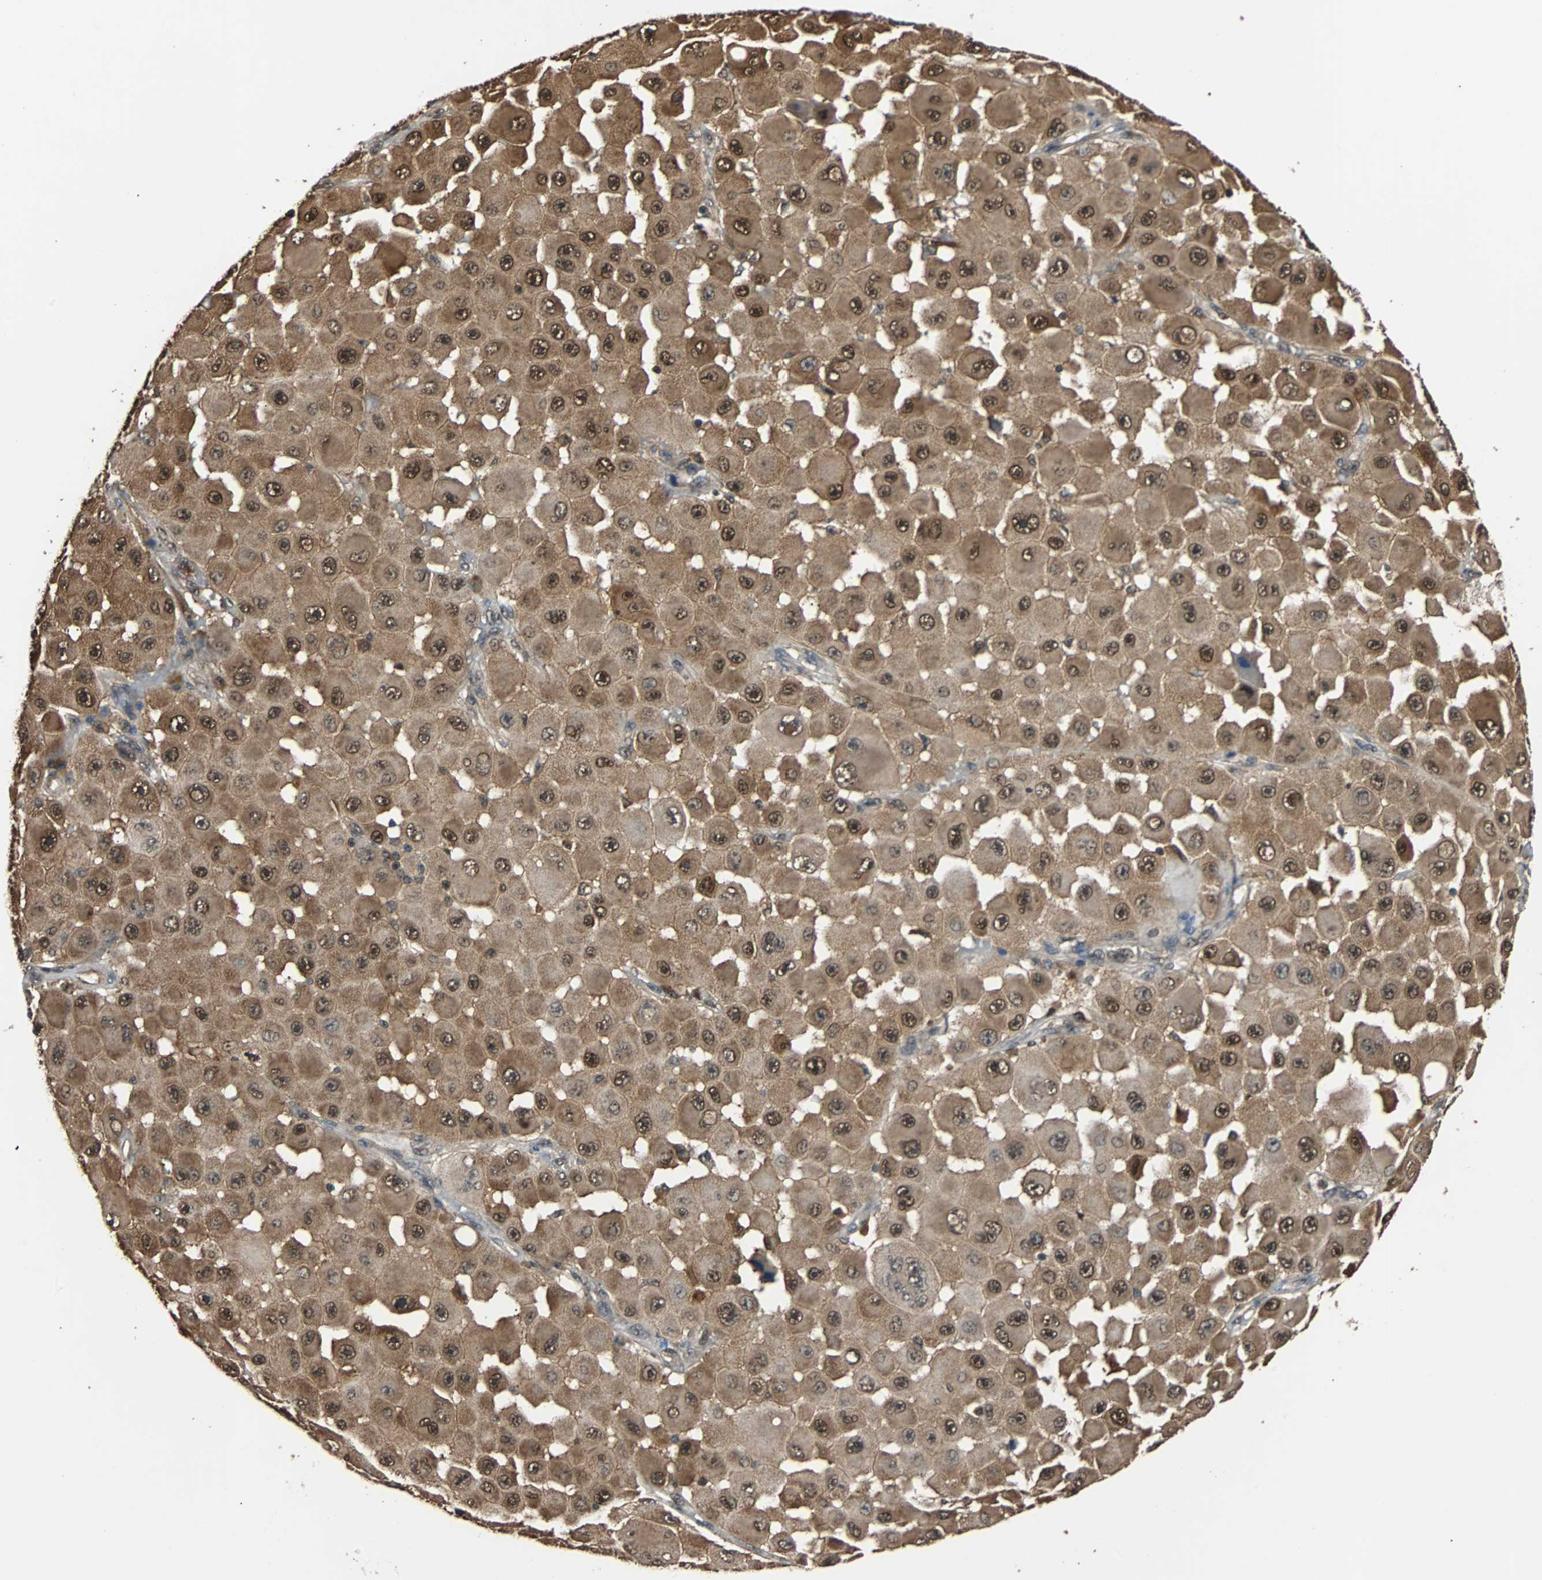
{"staining": {"intensity": "strong", "quantity": ">75%", "location": "cytoplasmic/membranous"}, "tissue": "melanoma", "cell_type": "Tumor cells", "image_type": "cancer", "snomed": [{"axis": "morphology", "description": "Malignant melanoma, NOS"}, {"axis": "topography", "description": "Skin"}], "caption": "The photomicrograph reveals immunohistochemical staining of malignant melanoma. There is strong cytoplasmic/membranous expression is present in approximately >75% of tumor cells.", "gene": "PRDX6", "patient": {"sex": "female", "age": 81}}